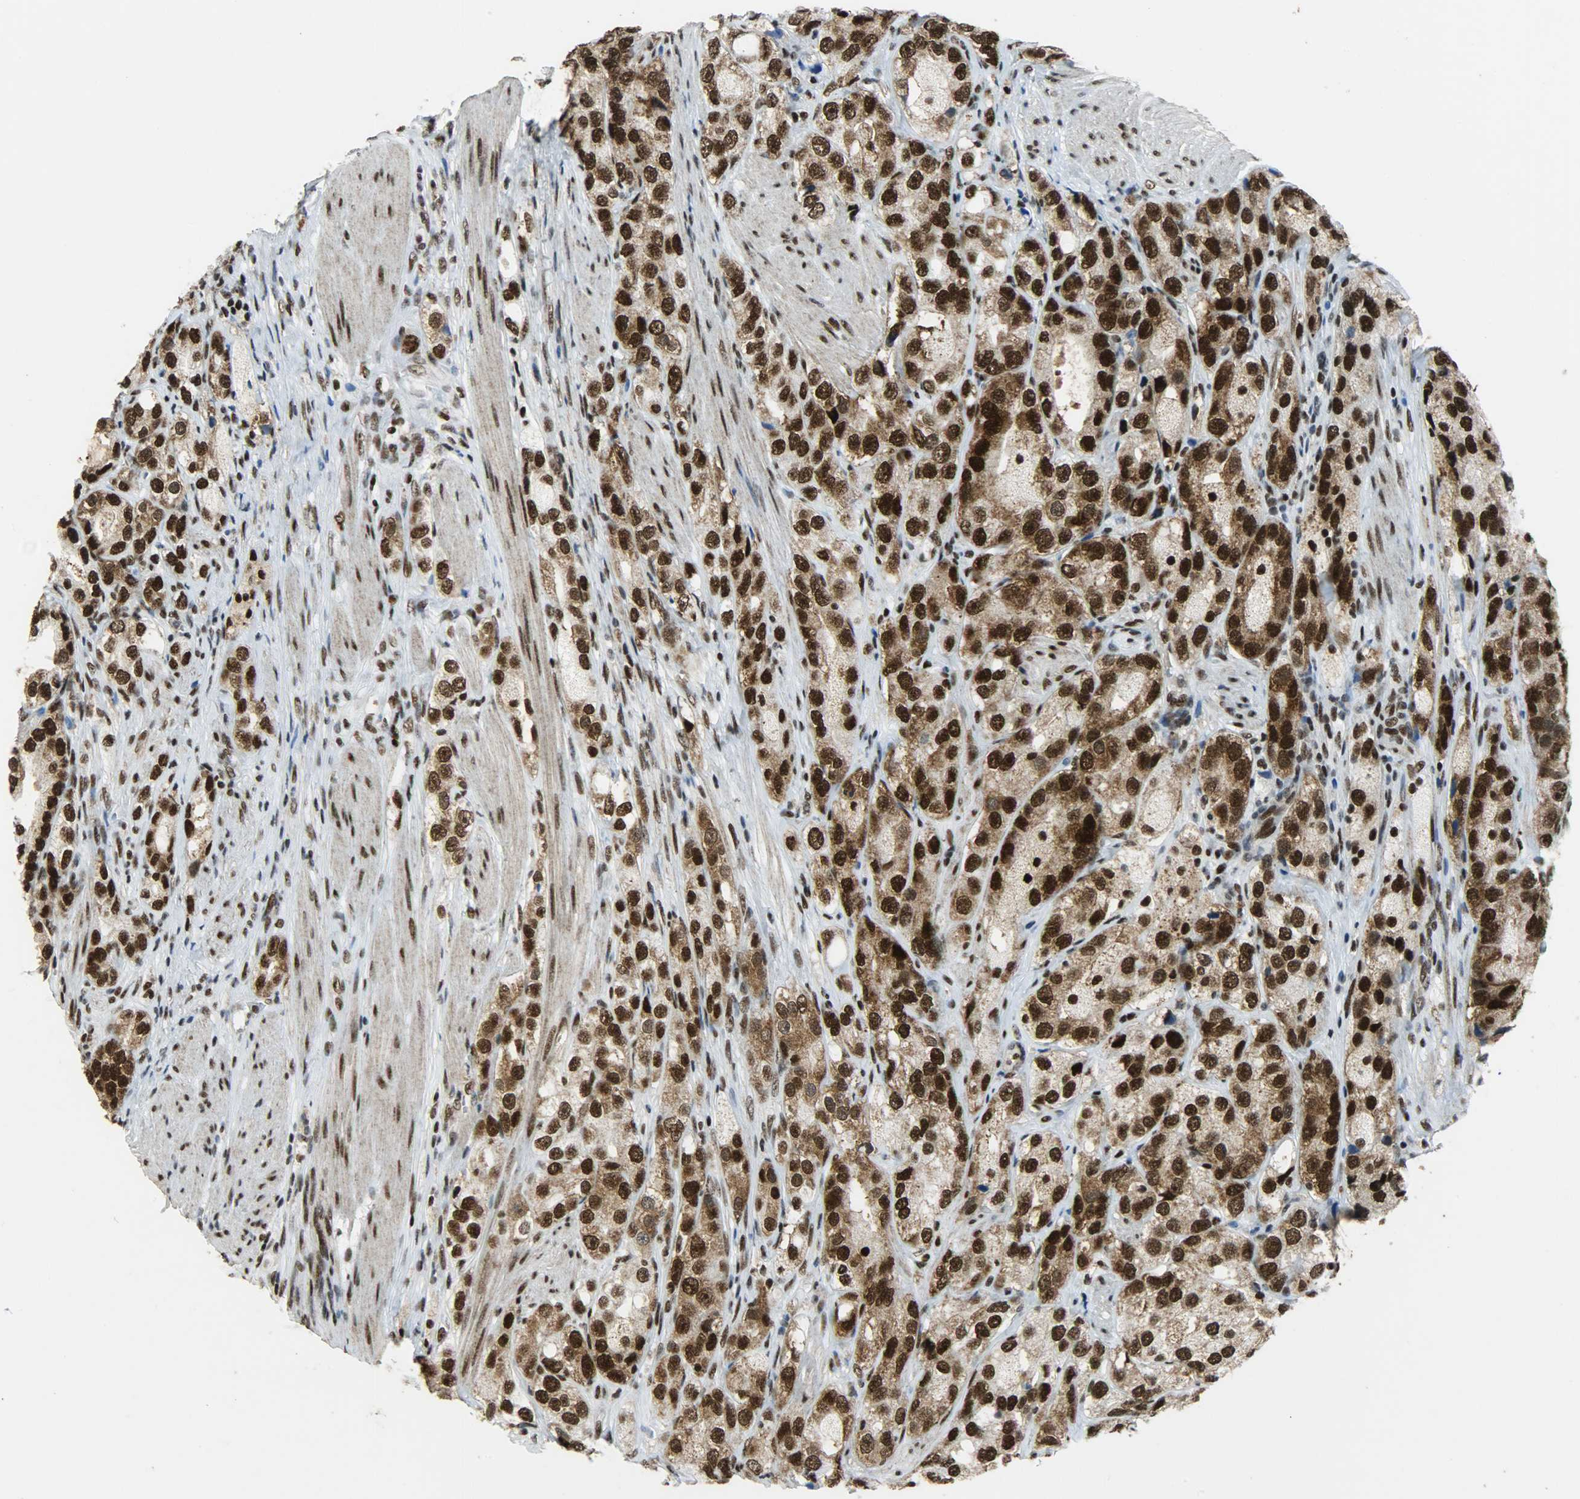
{"staining": {"intensity": "strong", "quantity": ">75%", "location": "cytoplasmic/membranous,nuclear"}, "tissue": "prostate cancer", "cell_type": "Tumor cells", "image_type": "cancer", "snomed": [{"axis": "morphology", "description": "Adenocarcinoma, High grade"}, {"axis": "topography", "description": "Prostate"}], "caption": "Immunohistochemistry (IHC) staining of high-grade adenocarcinoma (prostate), which demonstrates high levels of strong cytoplasmic/membranous and nuclear positivity in approximately >75% of tumor cells indicating strong cytoplasmic/membranous and nuclear protein staining. The staining was performed using DAB (3,3'-diaminobenzidine) (brown) for protein detection and nuclei were counterstained in hematoxylin (blue).", "gene": "SSB", "patient": {"sex": "male", "age": 63}}